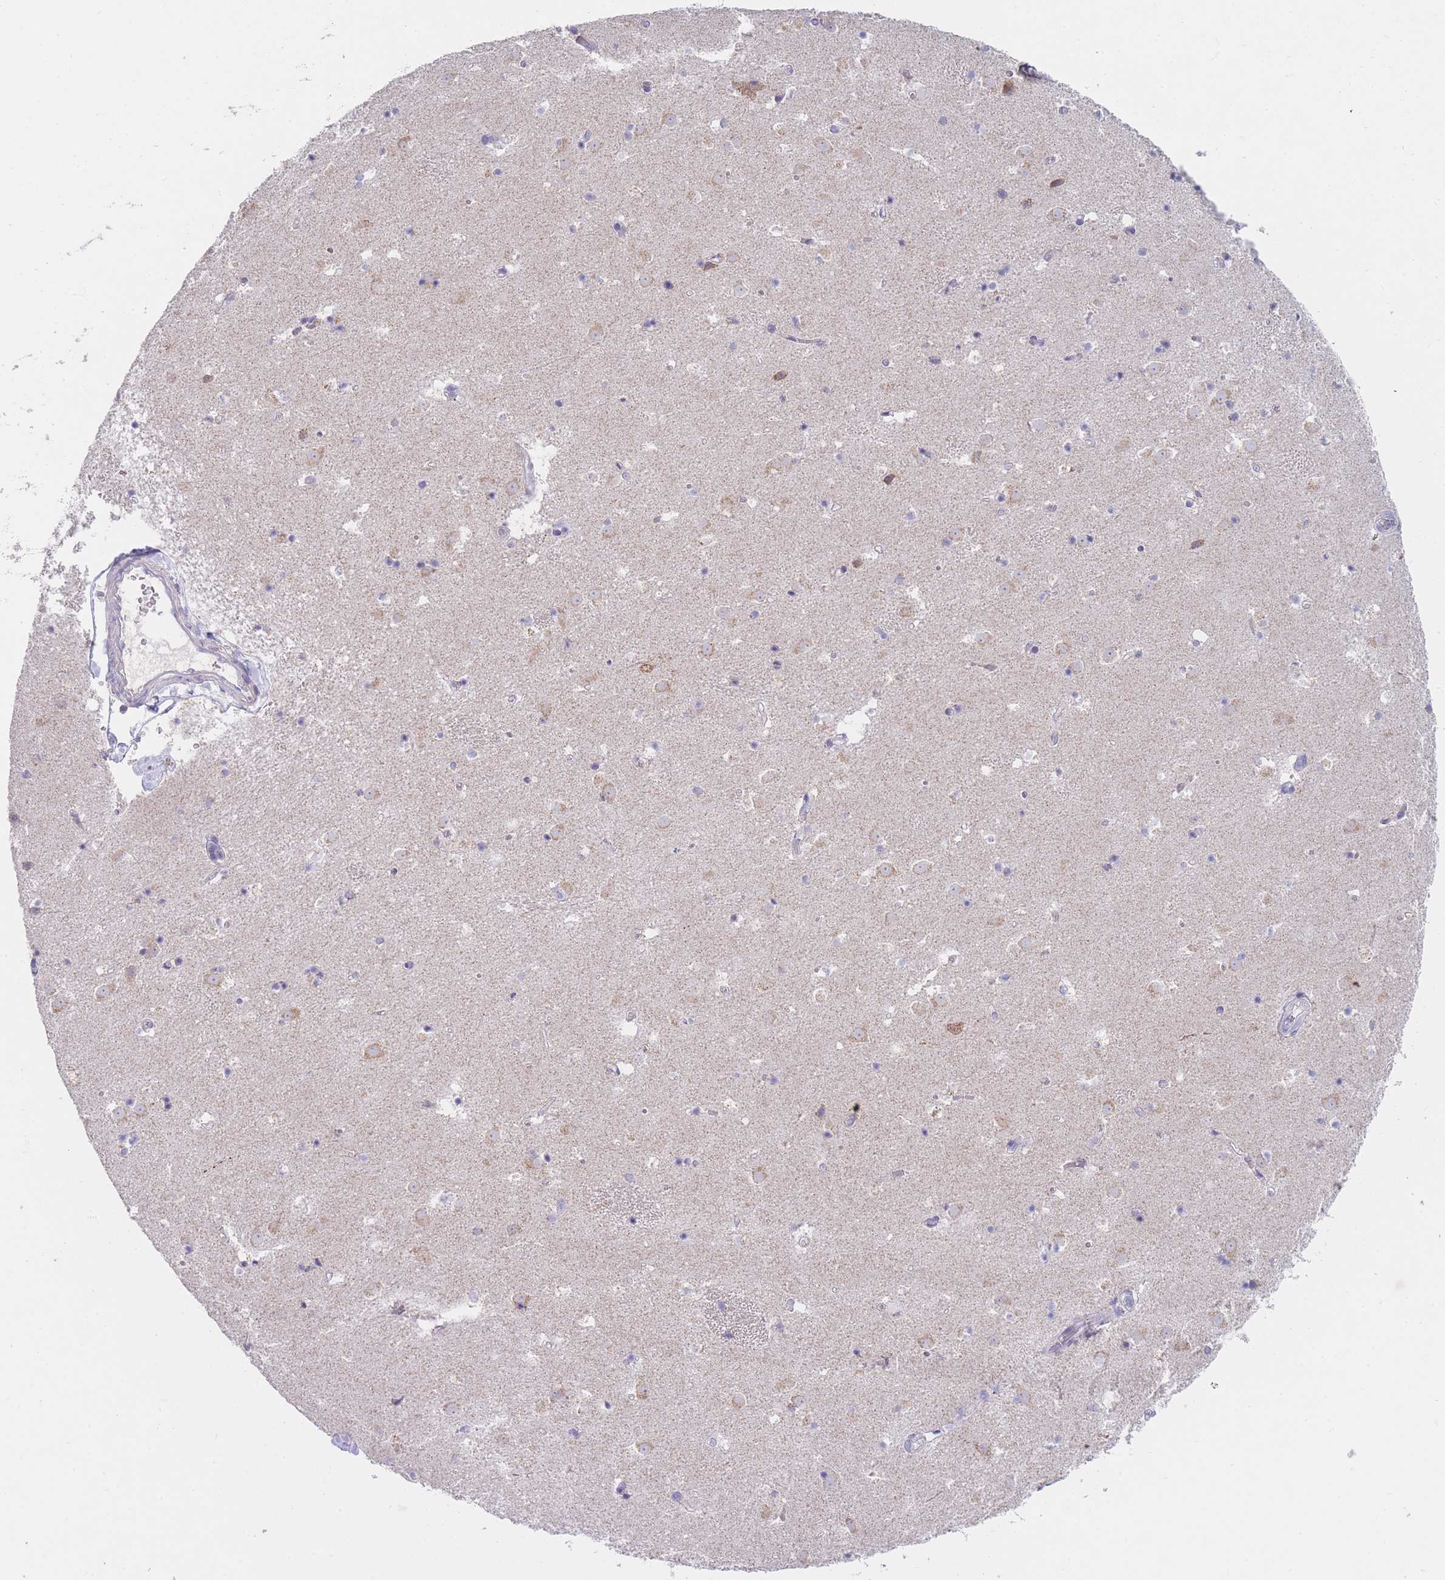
{"staining": {"intensity": "negative", "quantity": "none", "location": "none"}, "tissue": "caudate", "cell_type": "Glial cells", "image_type": "normal", "snomed": [{"axis": "morphology", "description": "Normal tissue, NOS"}, {"axis": "topography", "description": "Lateral ventricle wall"}], "caption": "DAB immunohistochemical staining of unremarkable caudate exhibits no significant staining in glial cells.", "gene": "MRPS14", "patient": {"sex": "male", "age": 25}}